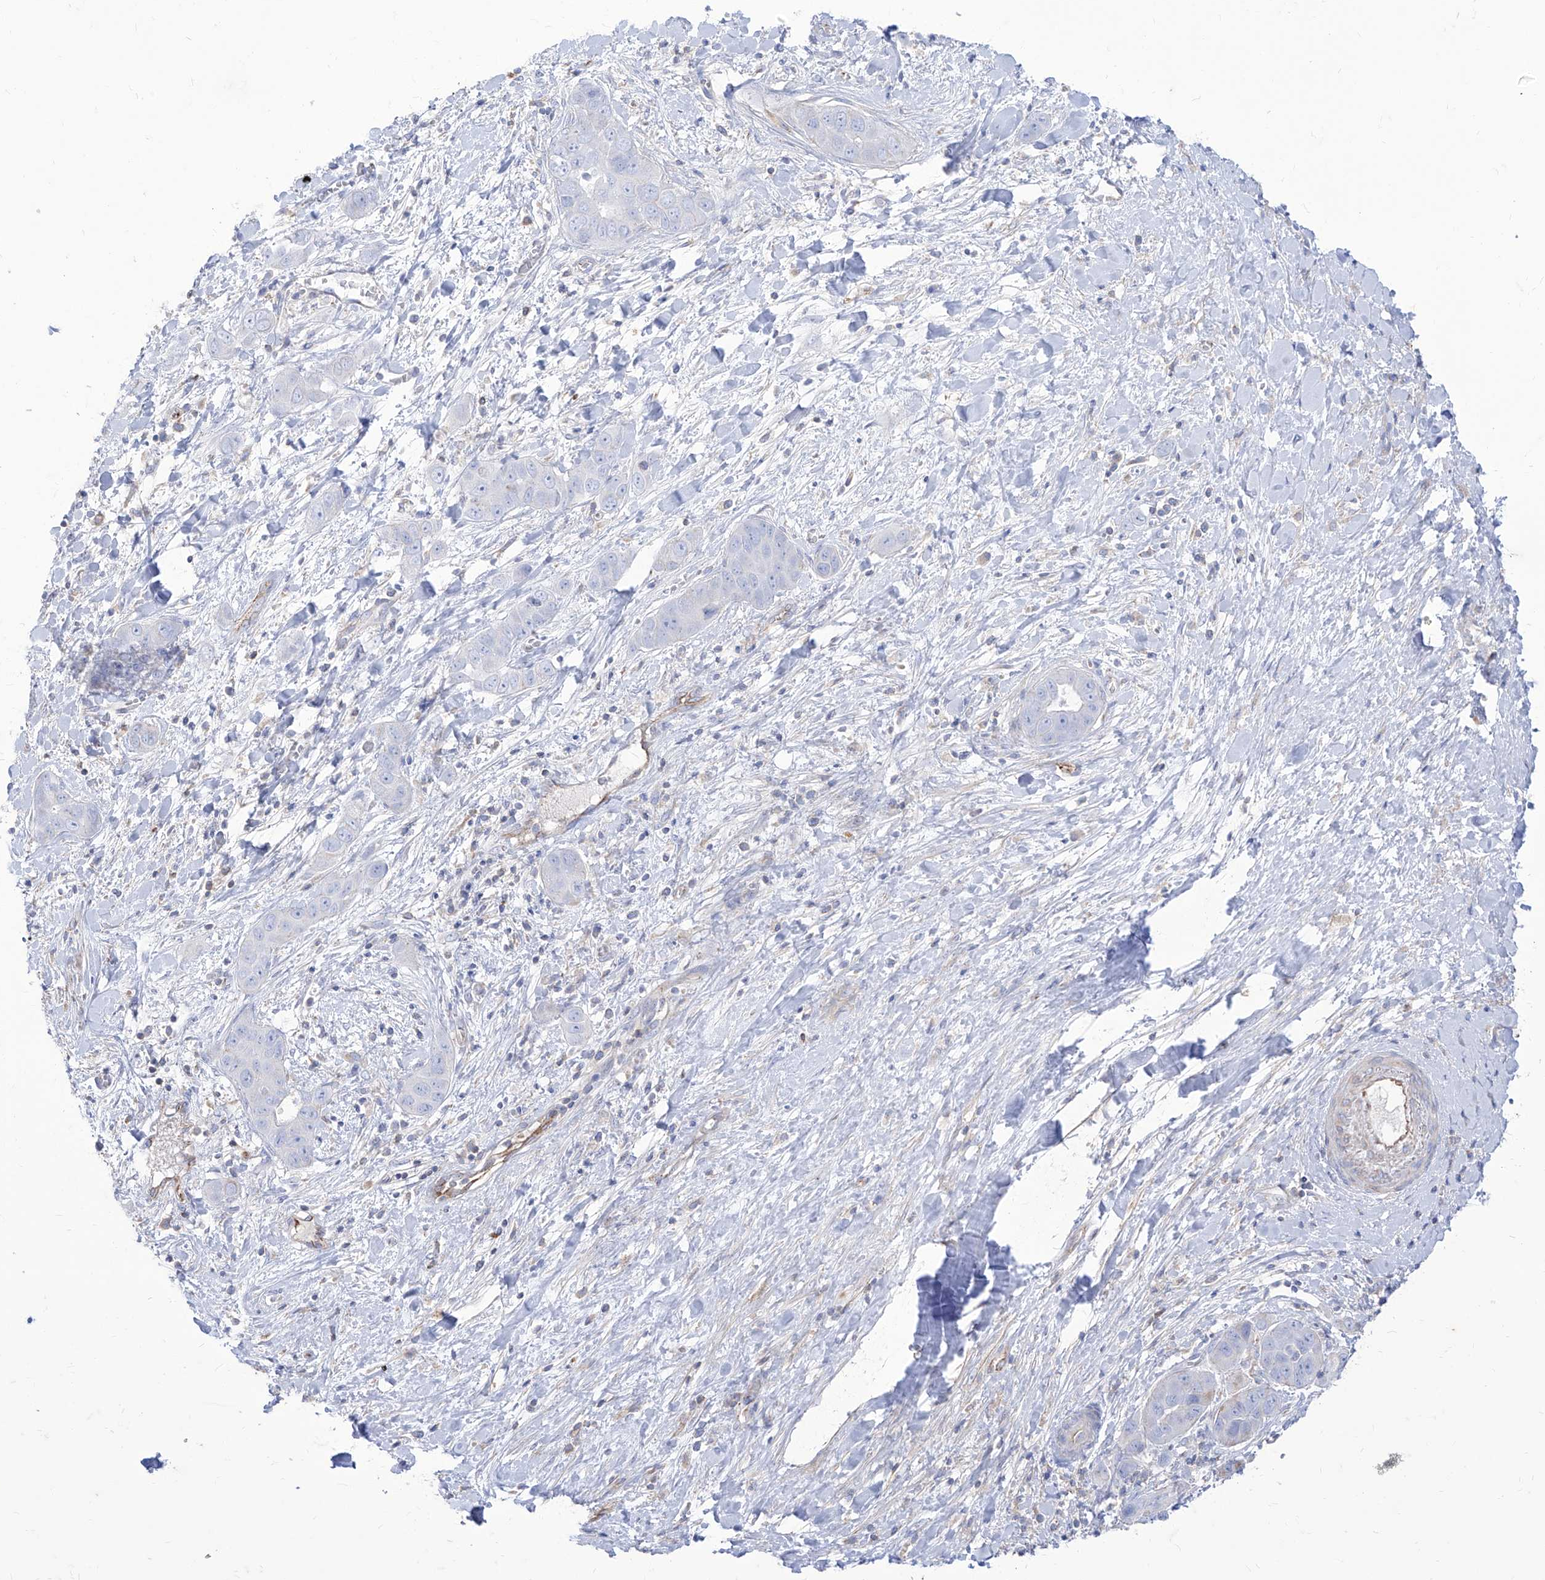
{"staining": {"intensity": "negative", "quantity": "none", "location": "none"}, "tissue": "liver cancer", "cell_type": "Tumor cells", "image_type": "cancer", "snomed": [{"axis": "morphology", "description": "Cholangiocarcinoma"}, {"axis": "topography", "description": "Liver"}], "caption": "A high-resolution image shows immunohistochemistry (IHC) staining of liver cancer (cholangiocarcinoma), which displays no significant expression in tumor cells.", "gene": "C1orf74", "patient": {"sex": "female", "age": 52}}